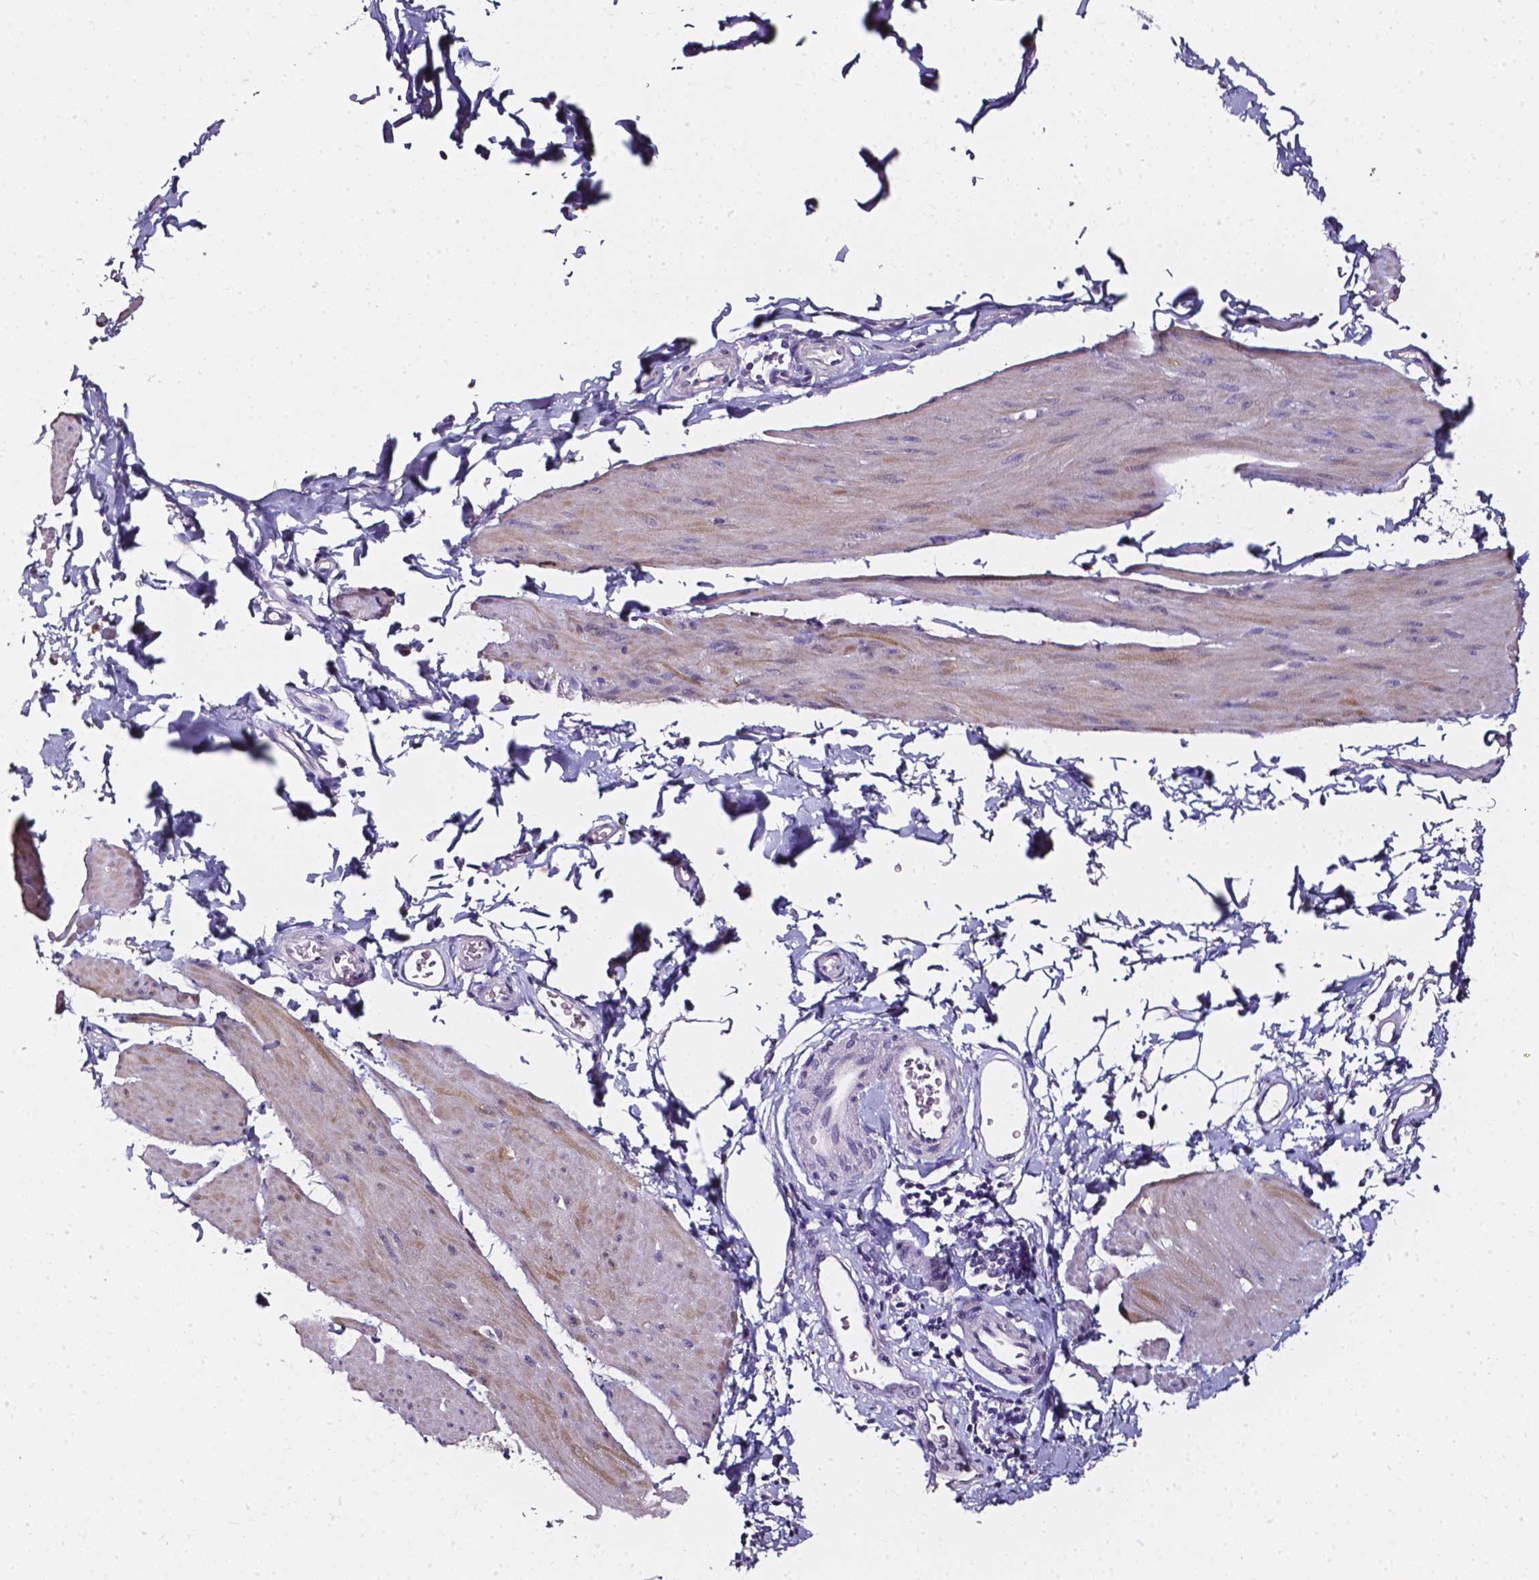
{"staining": {"intensity": "weak", "quantity": "<25%", "location": "cytoplasmic/membranous"}, "tissue": "smooth muscle", "cell_type": "Smooth muscle cells", "image_type": "normal", "snomed": [{"axis": "morphology", "description": "Normal tissue, NOS"}, {"axis": "topography", "description": "Adipose tissue"}, {"axis": "topography", "description": "Smooth muscle"}, {"axis": "topography", "description": "Peripheral nerve tissue"}], "caption": "Smooth muscle cells show no significant expression in normal smooth muscle. (Immunohistochemistry, brightfield microscopy, high magnification).", "gene": "AKR1B10", "patient": {"sex": "male", "age": 83}}